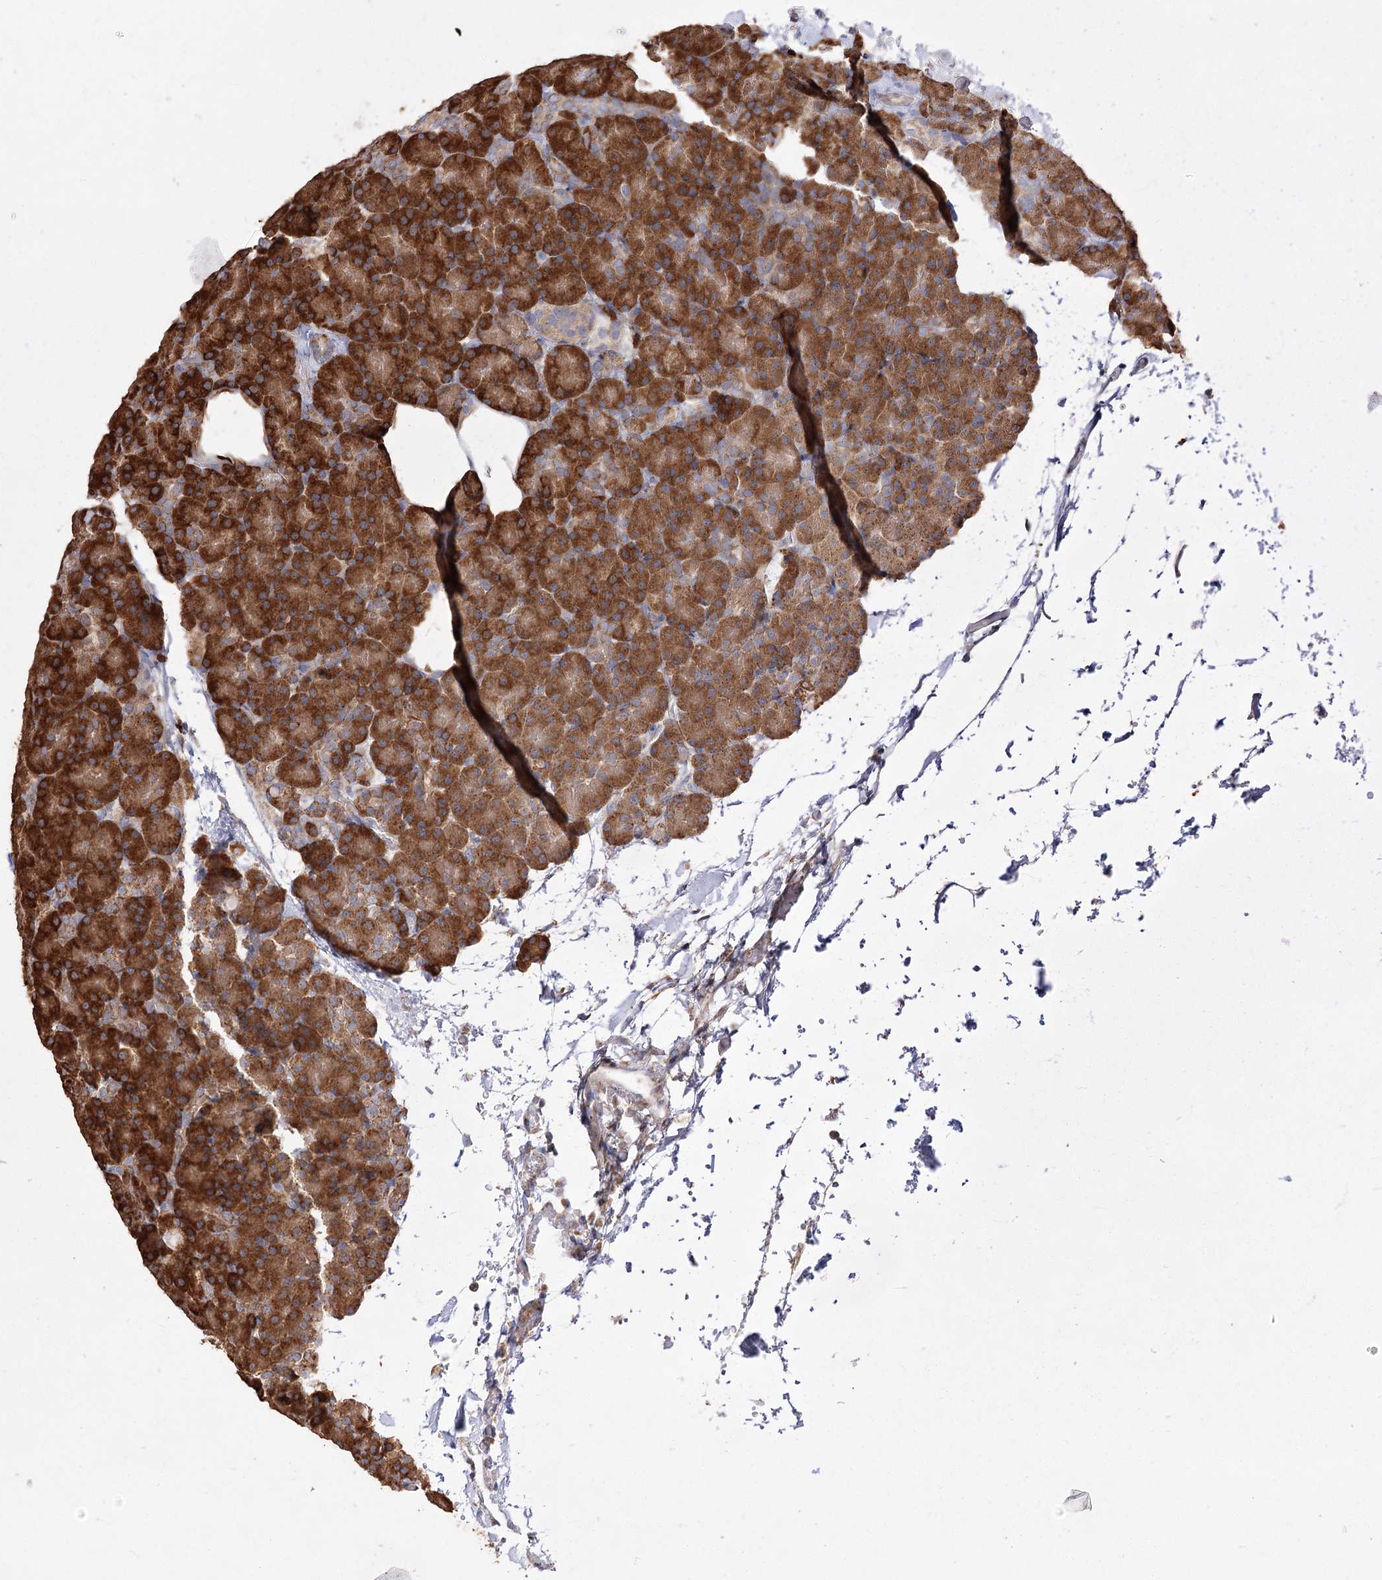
{"staining": {"intensity": "strong", "quantity": ">75%", "location": "cytoplasmic/membranous"}, "tissue": "pancreas", "cell_type": "Exocrine glandular cells", "image_type": "normal", "snomed": [{"axis": "morphology", "description": "Normal tissue, NOS"}, {"axis": "topography", "description": "Pancreas"}], "caption": "The photomicrograph shows immunohistochemical staining of normal pancreas. There is strong cytoplasmic/membranous positivity is appreciated in approximately >75% of exocrine glandular cells. The protein of interest is stained brown, and the nuclei are stained in blue (DAB IHC with brightfield microscopy, high magnification).", "gene": "ZFYVE16", "patient": {"sex": "female", "age": 43}}